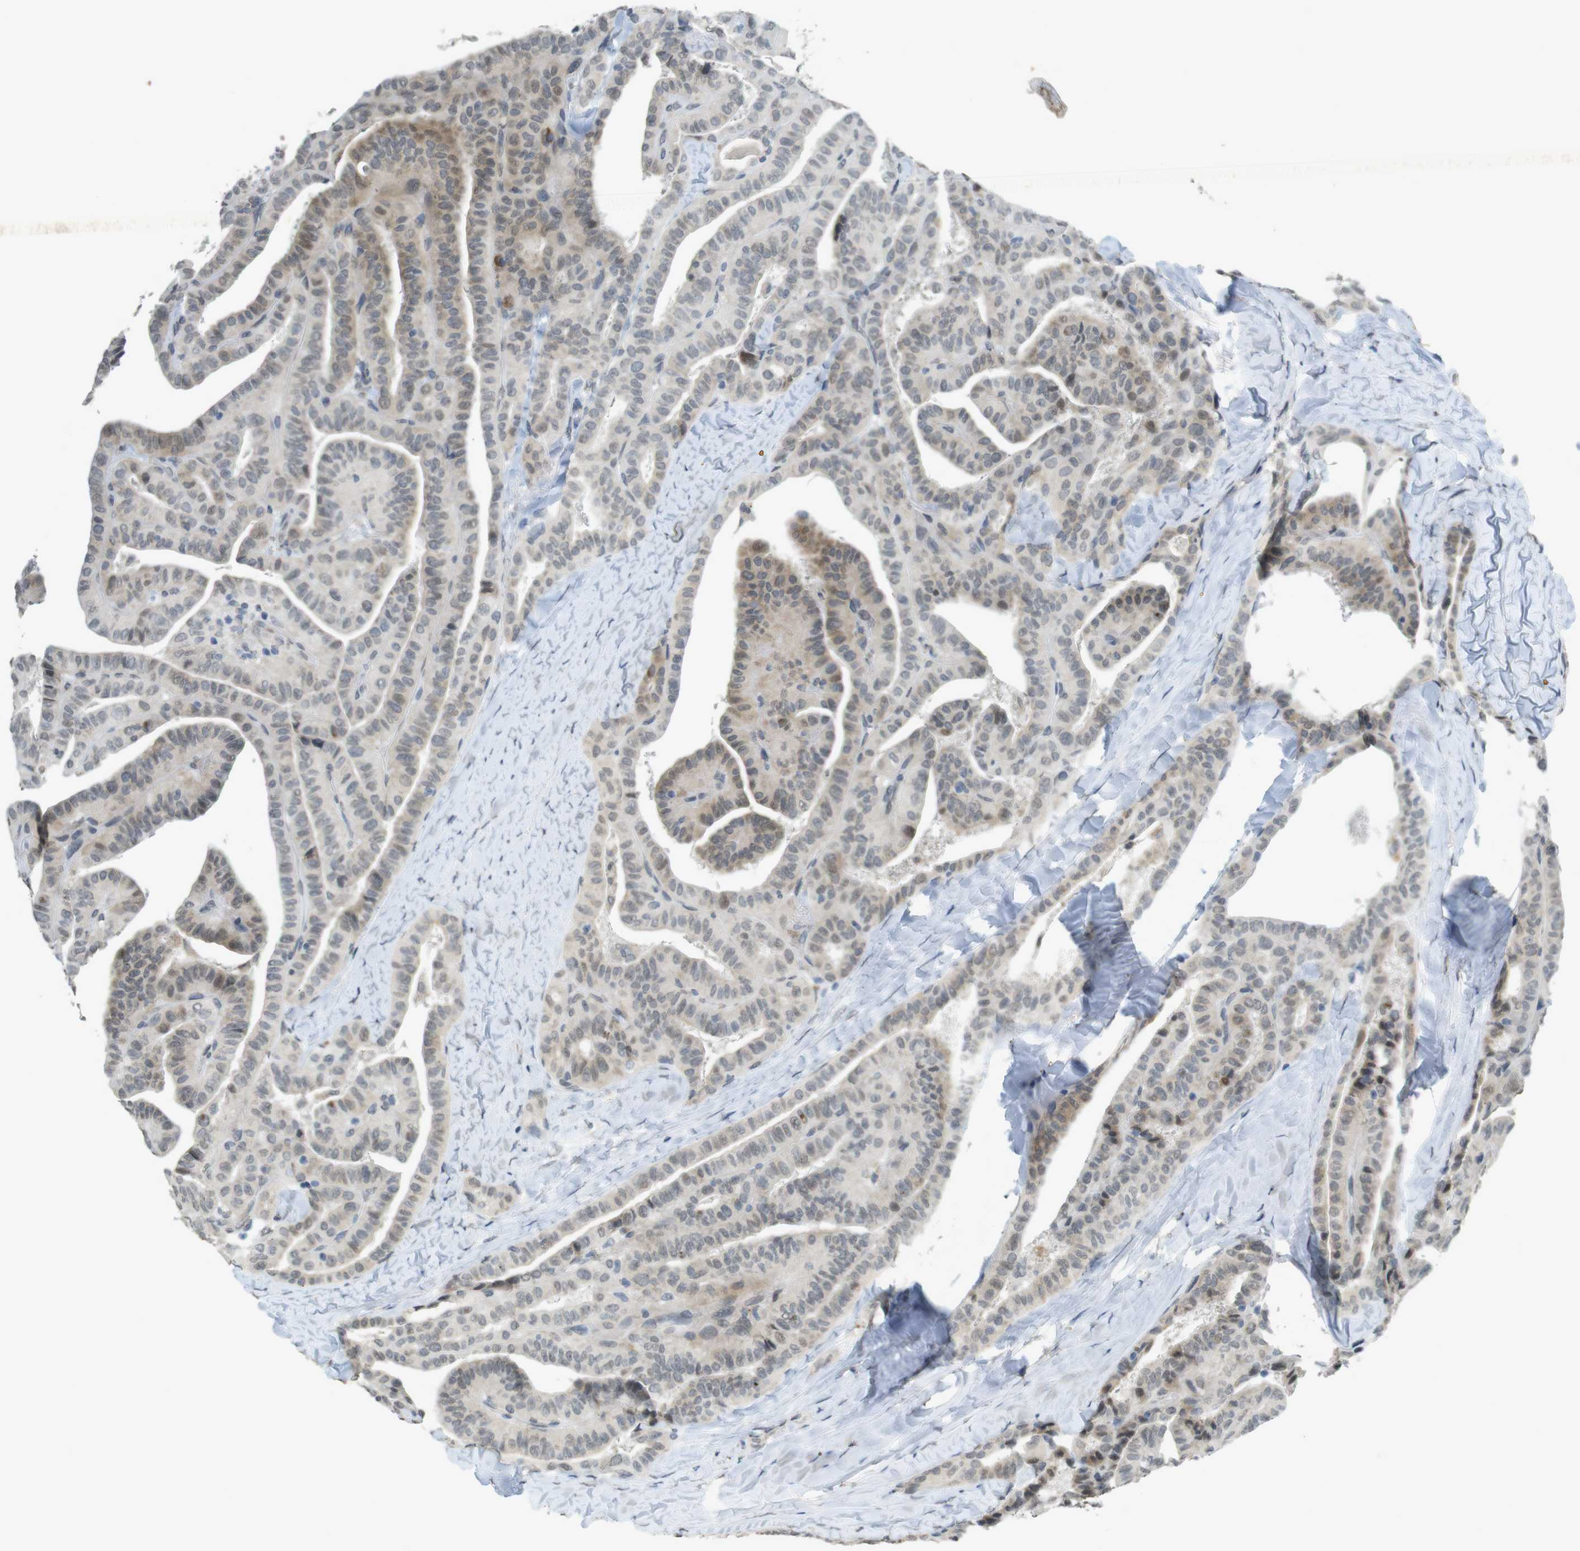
{"staining": {"intensity": "weak", "quantity": "25%-75%", "location": "cytoplasmic/membranous"}, "tissue": "thyroid cancer", "cell_type": "Tumor cells", "image_type": "cancer", "snomed": [{"axis": "morphology", "description": "Papillary adenocarcinoma, NOS"}, {"axis": "topography", "description": "Thyroid gland"}], "caption": "A histopathology image of human thyroid cancer (papillary adenocarcinoma) stained for a protein displays weak cytoplasmic/membranous brown staining in tumor cells.", "gene": "FZD10", "patient": {"sex": "male", "age": 77}}